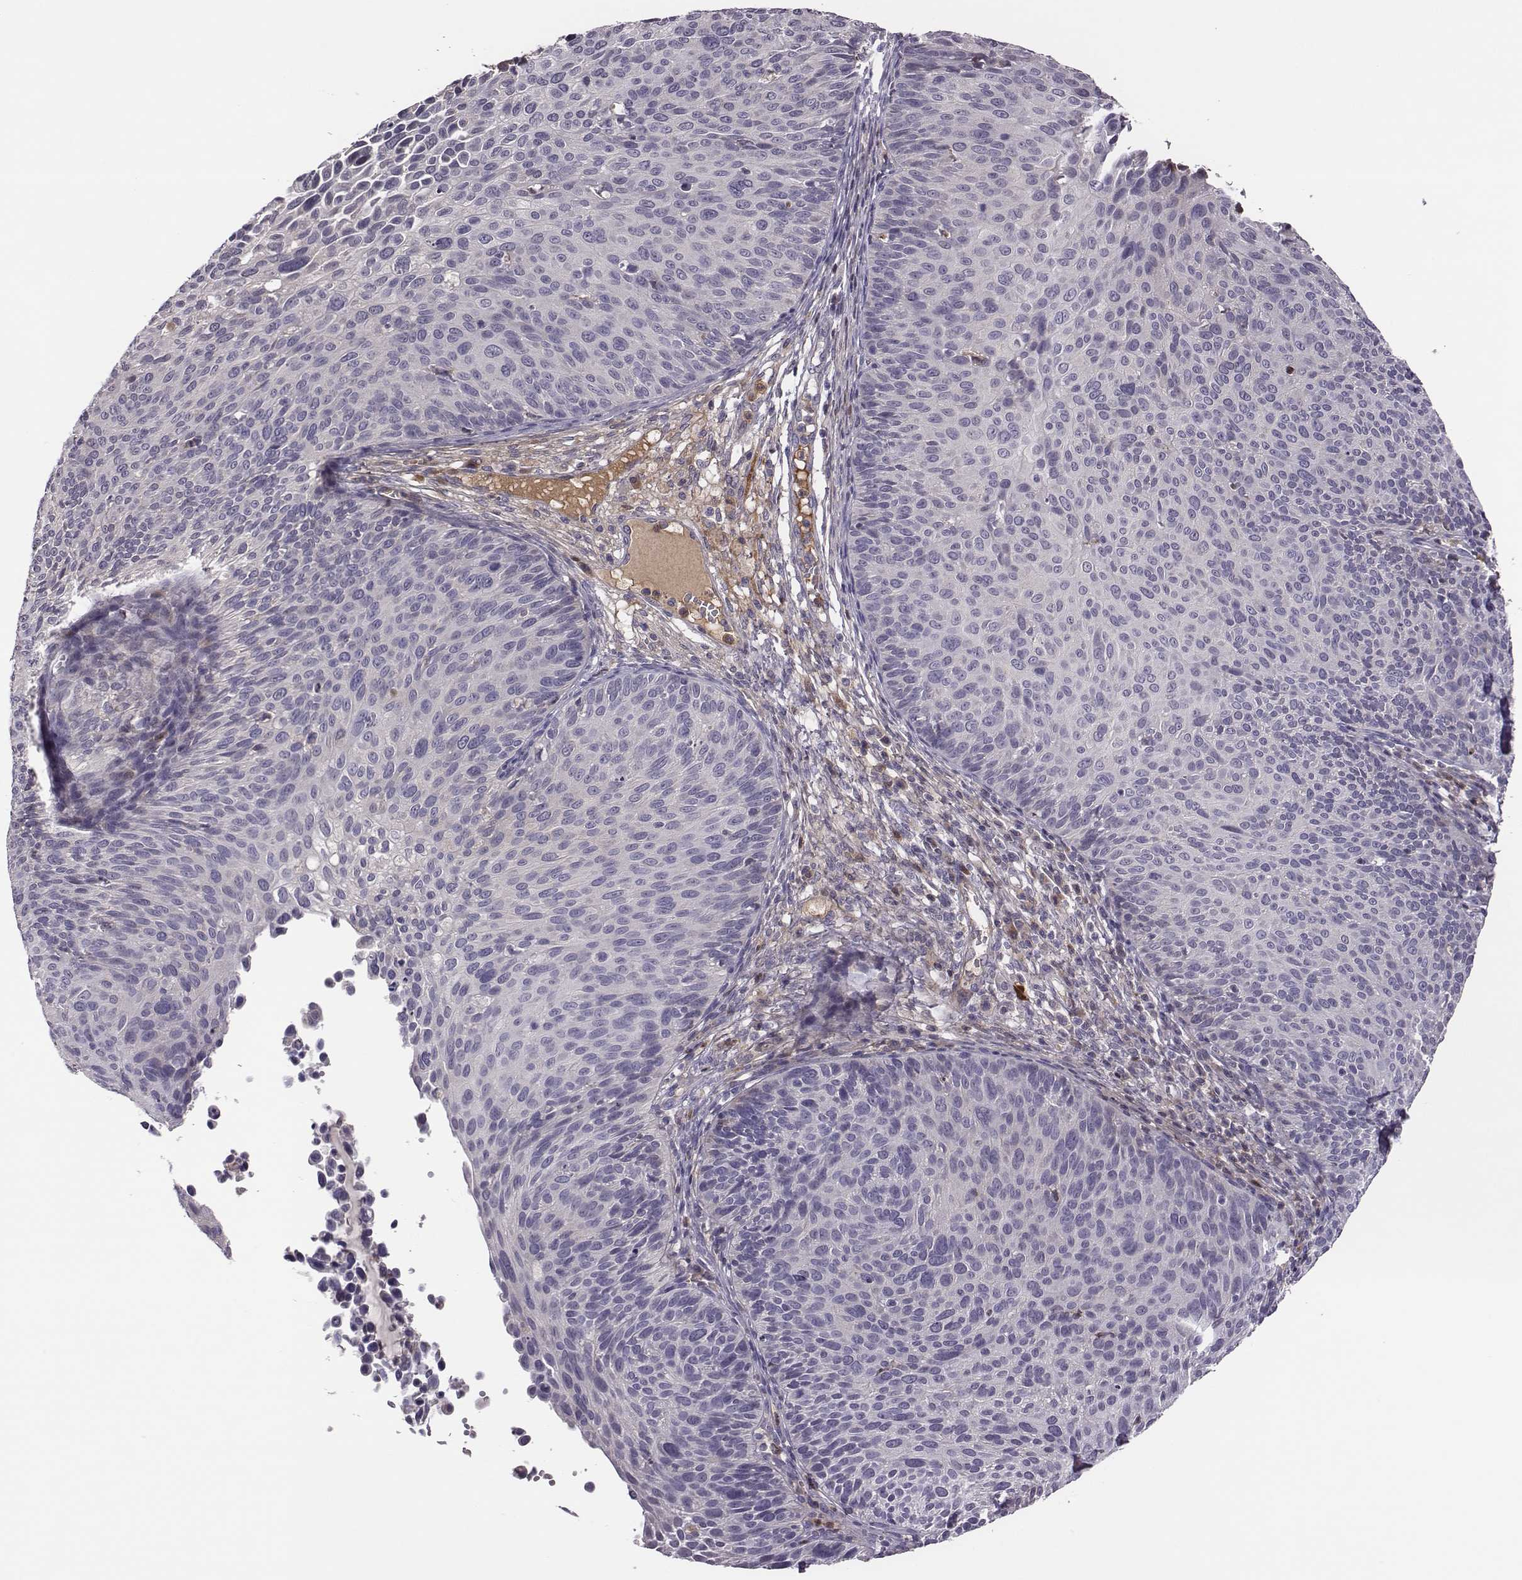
{"staining": {"intensity": "negative", "quantity": "none", "location": "none"}, "tissue": "cervical cancer", "cell_type": "Tumor cells", "image_type": "cancer", "snomed": [{"axis": "morphology", "description": "Squamous cell carcinoma, NOS"}, {"axis": "topography", "description": "Cervix"}], "caption": "An image of squamous cell carcinoma (cervical) stained for a protein displays no brown staining in tumor cells.", "gene": "KMO", "patient": {"sex": "female", "age": 36}}